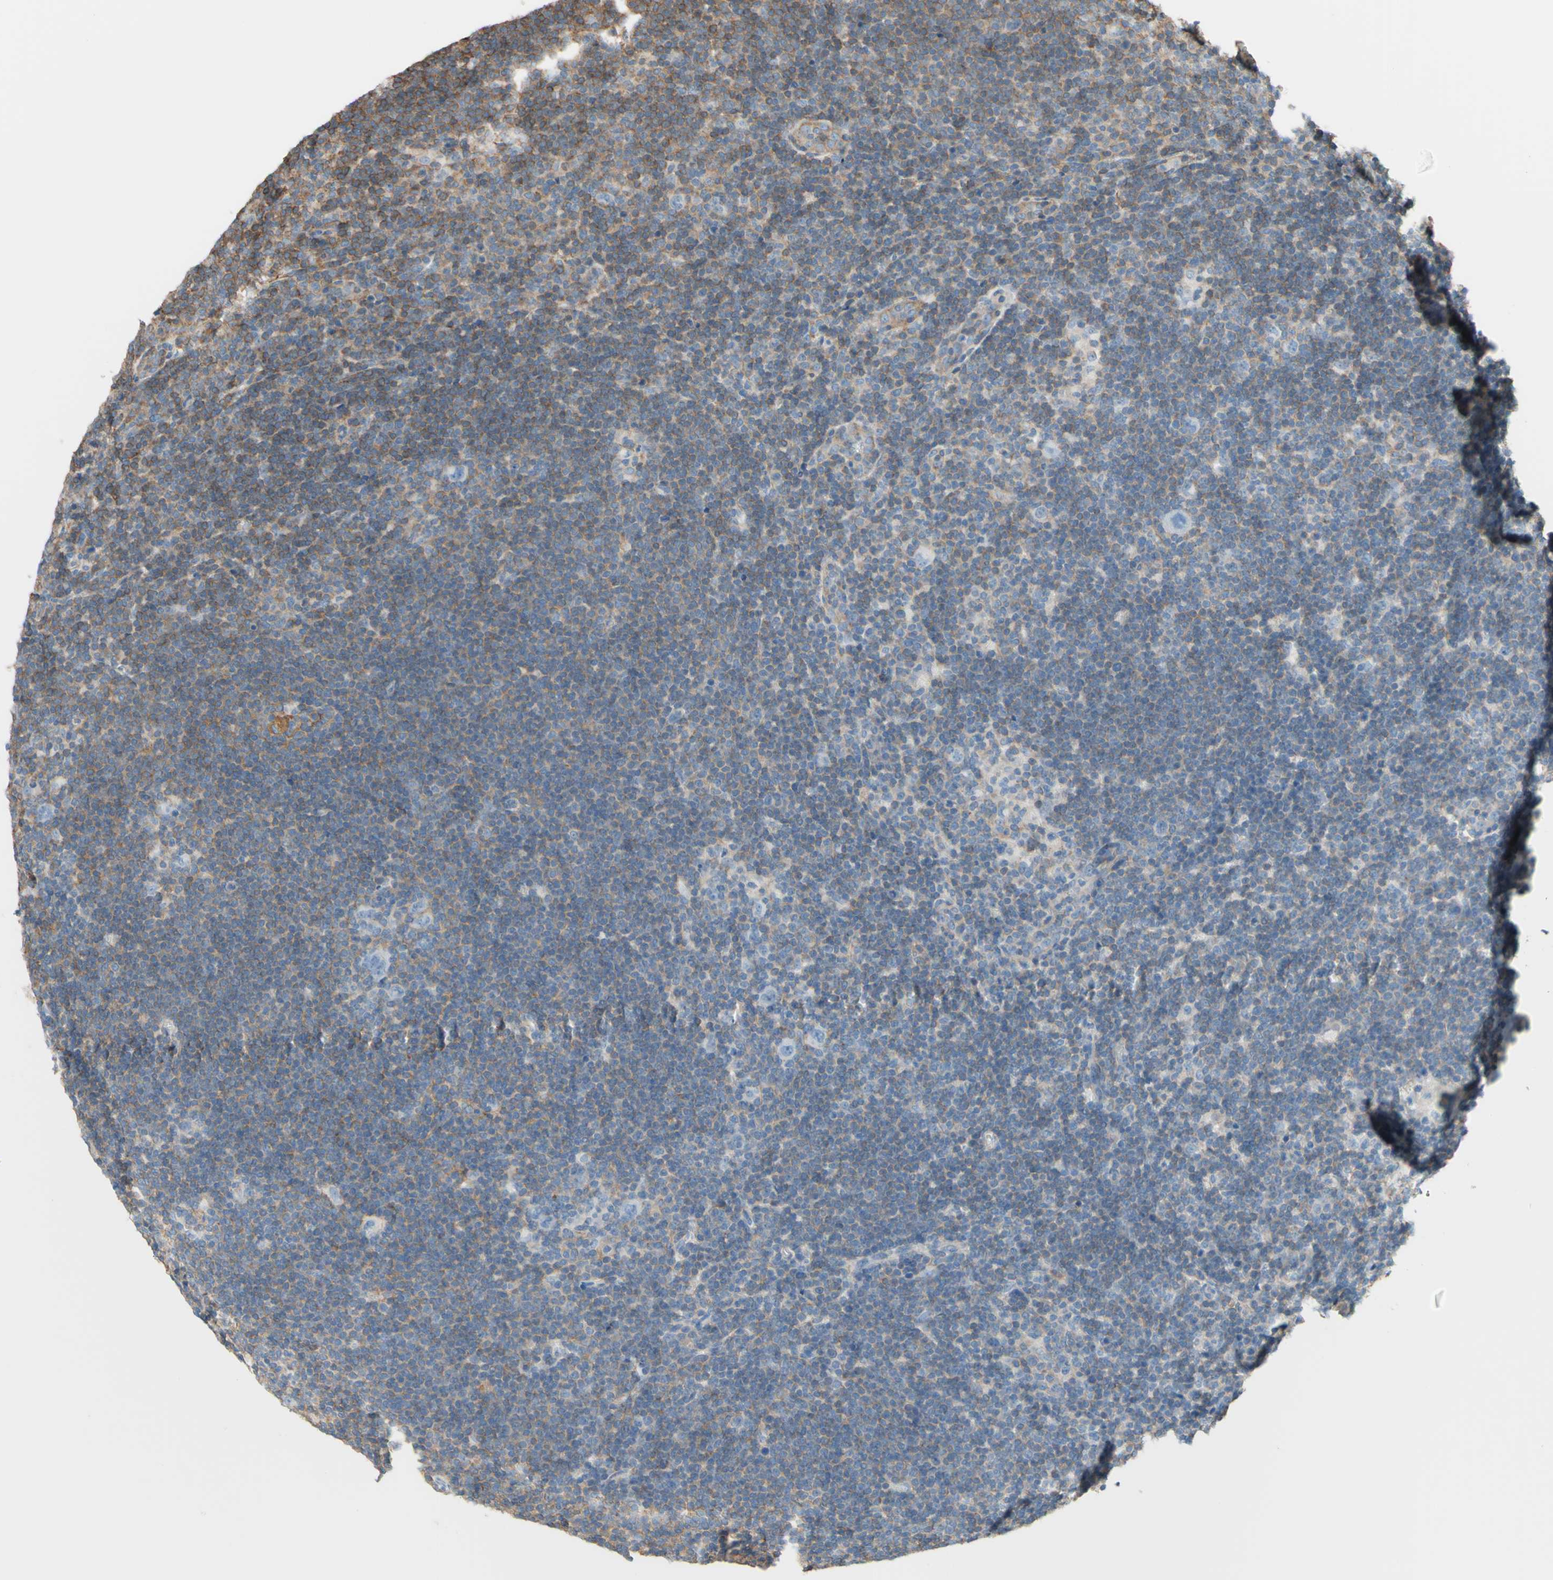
{"staining": {"intensity": "negative", "quantity": "none", "location": "none"}, "tissue": "lymphoma", "cell_type": "Tumor cells", "image_type": "cancer", "snomed": [{"axis": "morphology", "description": "Hodgkin's disease, NOS"}, {"axis": "topography", "description": "Lymph node"}], "caption": "There is no significant staining in tumor cells of Hodgkin's disease.", "gene": "ADD1", "patient": {"sex": "female", "age": 57}}